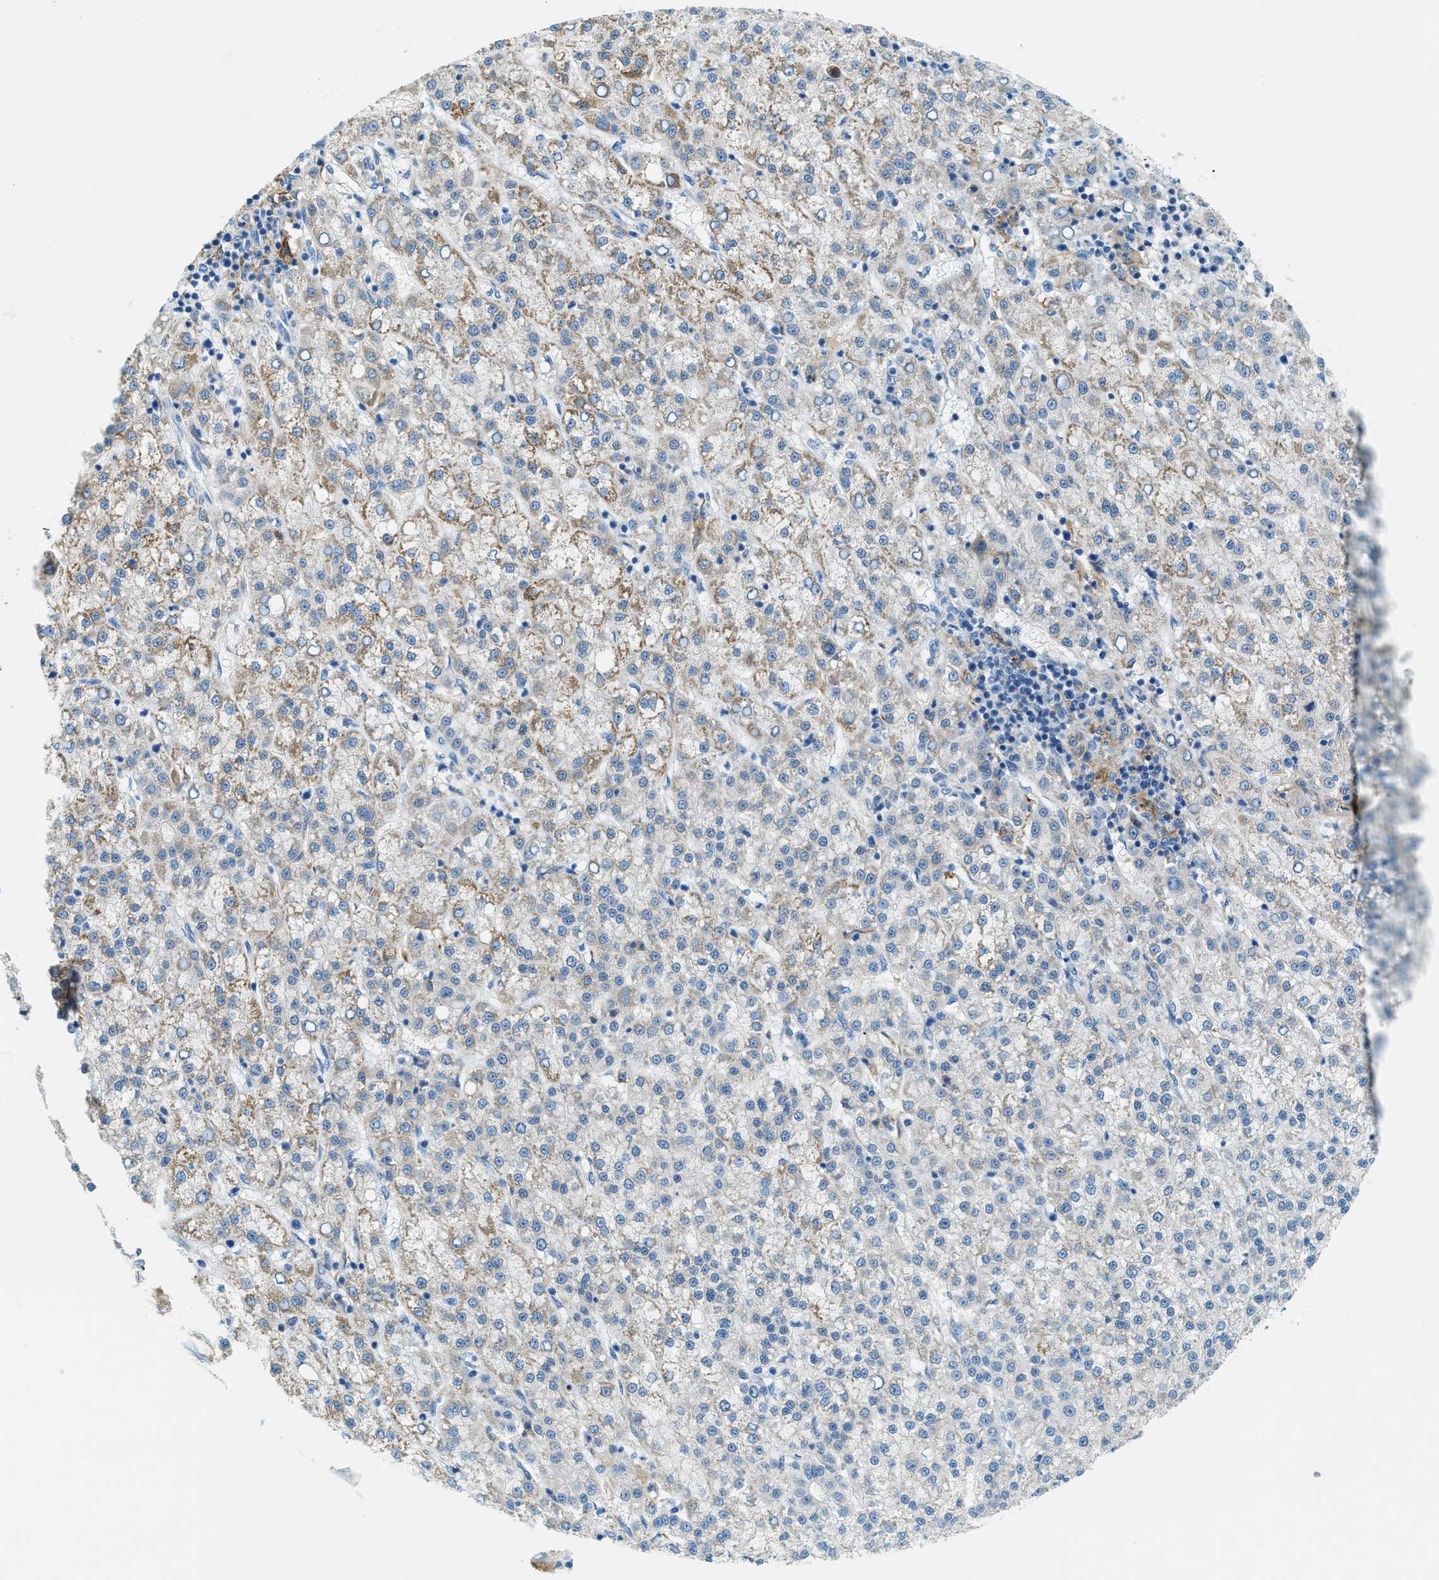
{"staining": {"intensity": "weak", "quantity": "25%-75%", "location": "cytoplasmic/membranous"}, "tissue": "liver cancer", "cell_type": "Tumor cells", "image_type": "cancer", "snomed": [{"axis": "morphology", "description": "Carcinoma, Hepatocellular, NOS"}, {"axis": "topography", "description": "Liver"}], "caption": "Protein expression analysis of liver hepatocellular carcinoma demonstrates weak cytoplasmic/membranous expression in about 25%-75% of tumor cells.", "gene": "MATCAP2", "patient": {"sex": "female", "age": 58}}